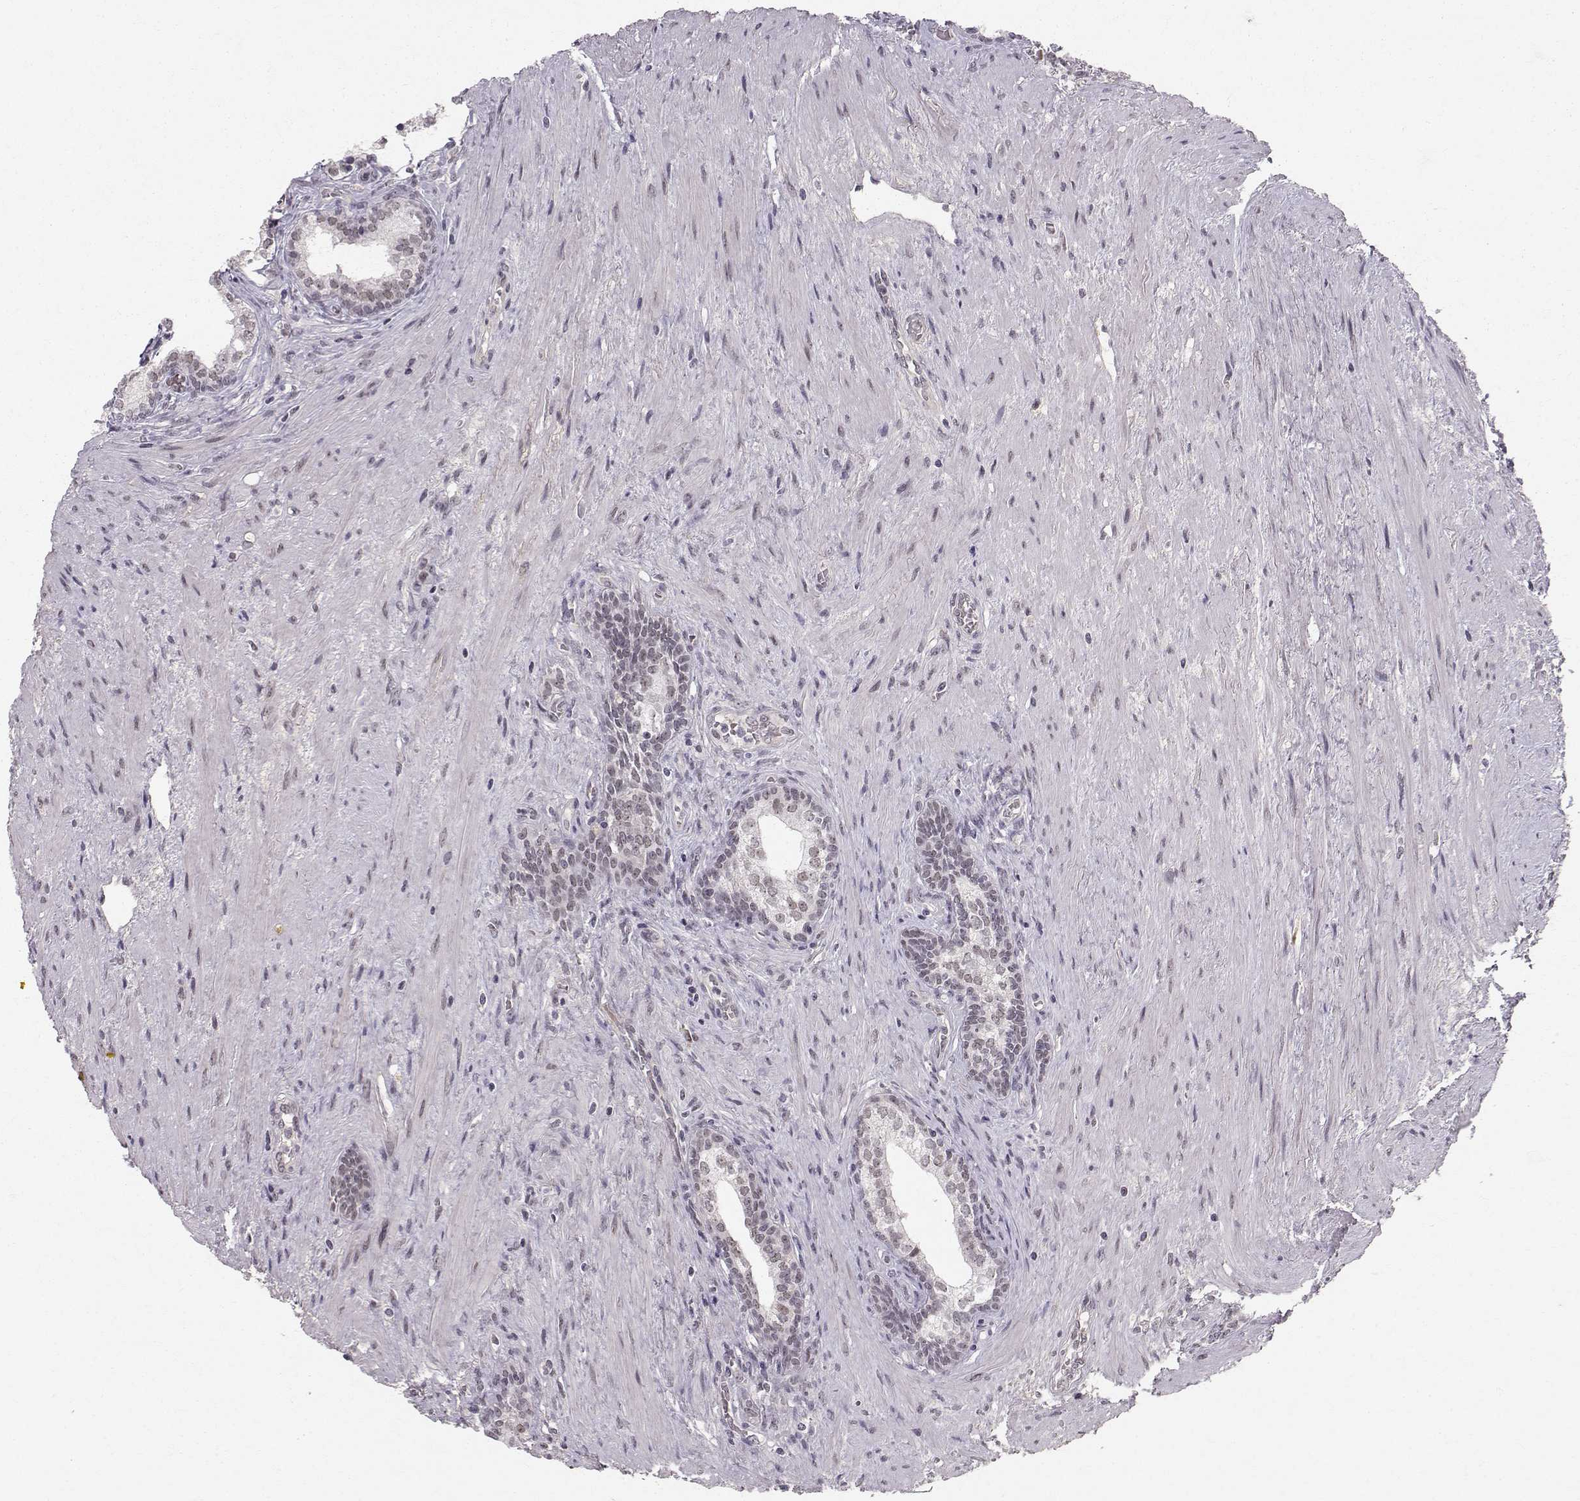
{"staining": {"intensity": "negative", "quantity": "none", "location": "none"}, "tissue": "prostate cancer", "cell_type": "Tumor cells", "image_type": "cancer", "snomed": [{"axis": "morphology", "description": "Adenocarcinoma, NOS"}, {"axis": "morphology", "description": "Adenocarcinoma, High grade"}, {"axis": "topography", "description": "Prostate"}], "caption": "High magnification brightfield microscopy of prostate adenocarcinoma stained with DAB (brown) and counterstained with hematoxylin (blue): tumor cells show no significant expression. Nuclei are stained in blue.", "gene": "RPP38", "patient": {"sex": "male", "age": 61}}